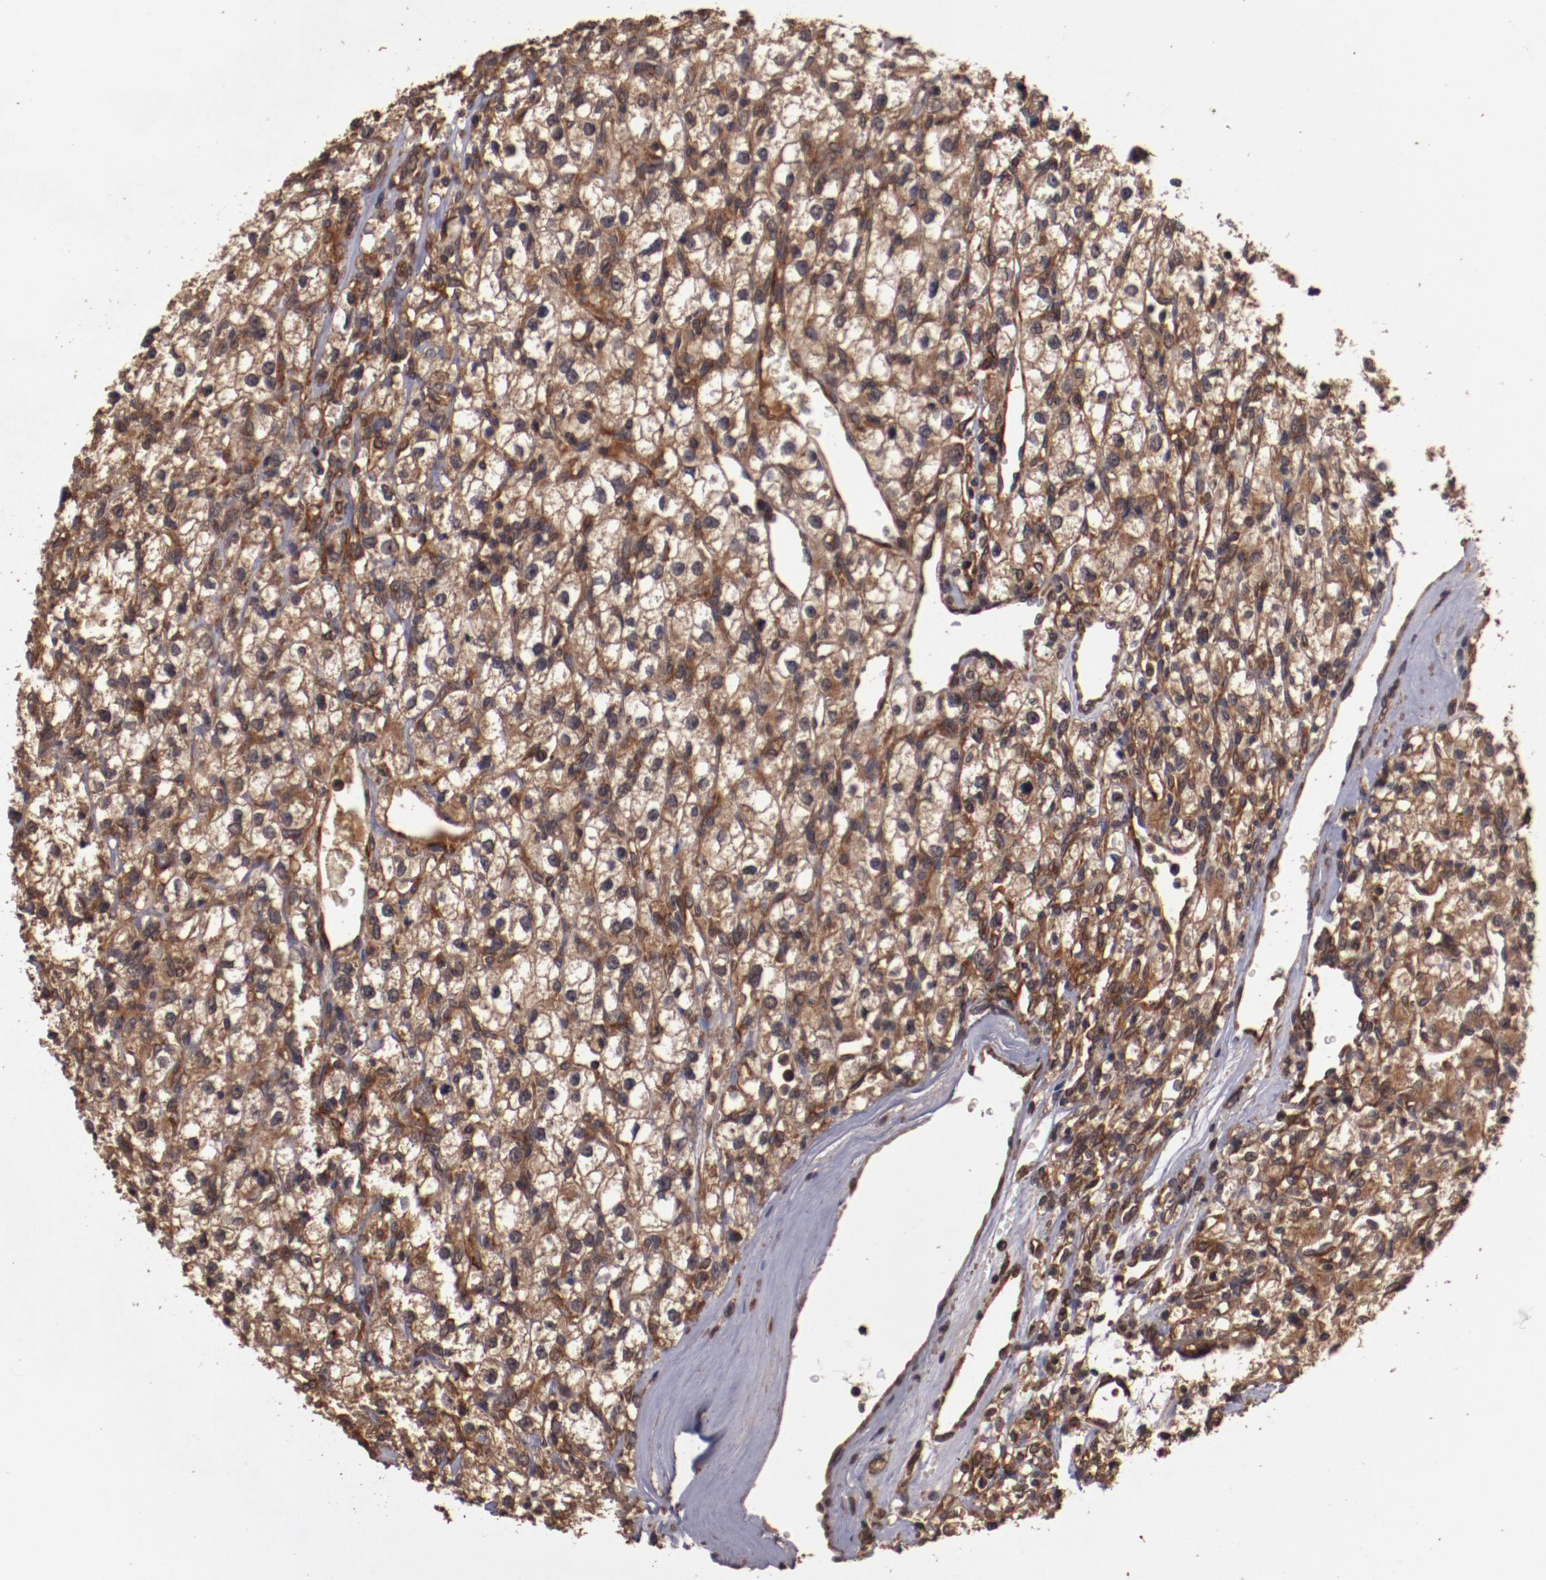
{"staining": {"intensity": "moderate", "quantity": ">75%", "location": "cytoplasmic/membranous"}, "tissue": "renal cancer", "cell_type": "Tumor cells", "image_type": "cancer", "snomed": [{"axis": "morphology", "description": "Adenocarcinoma, NOS"}, {"axis": "topography", "description": "Kidney"}], "caption": "A histopathology image of human renal adenocarcinoma stained for a protein demonstrates moderate cytoplasmic/membranous brown staining in tumor cells.", "gene": "TXNDC16", "patient": {"sex": "female", "age": 62}}